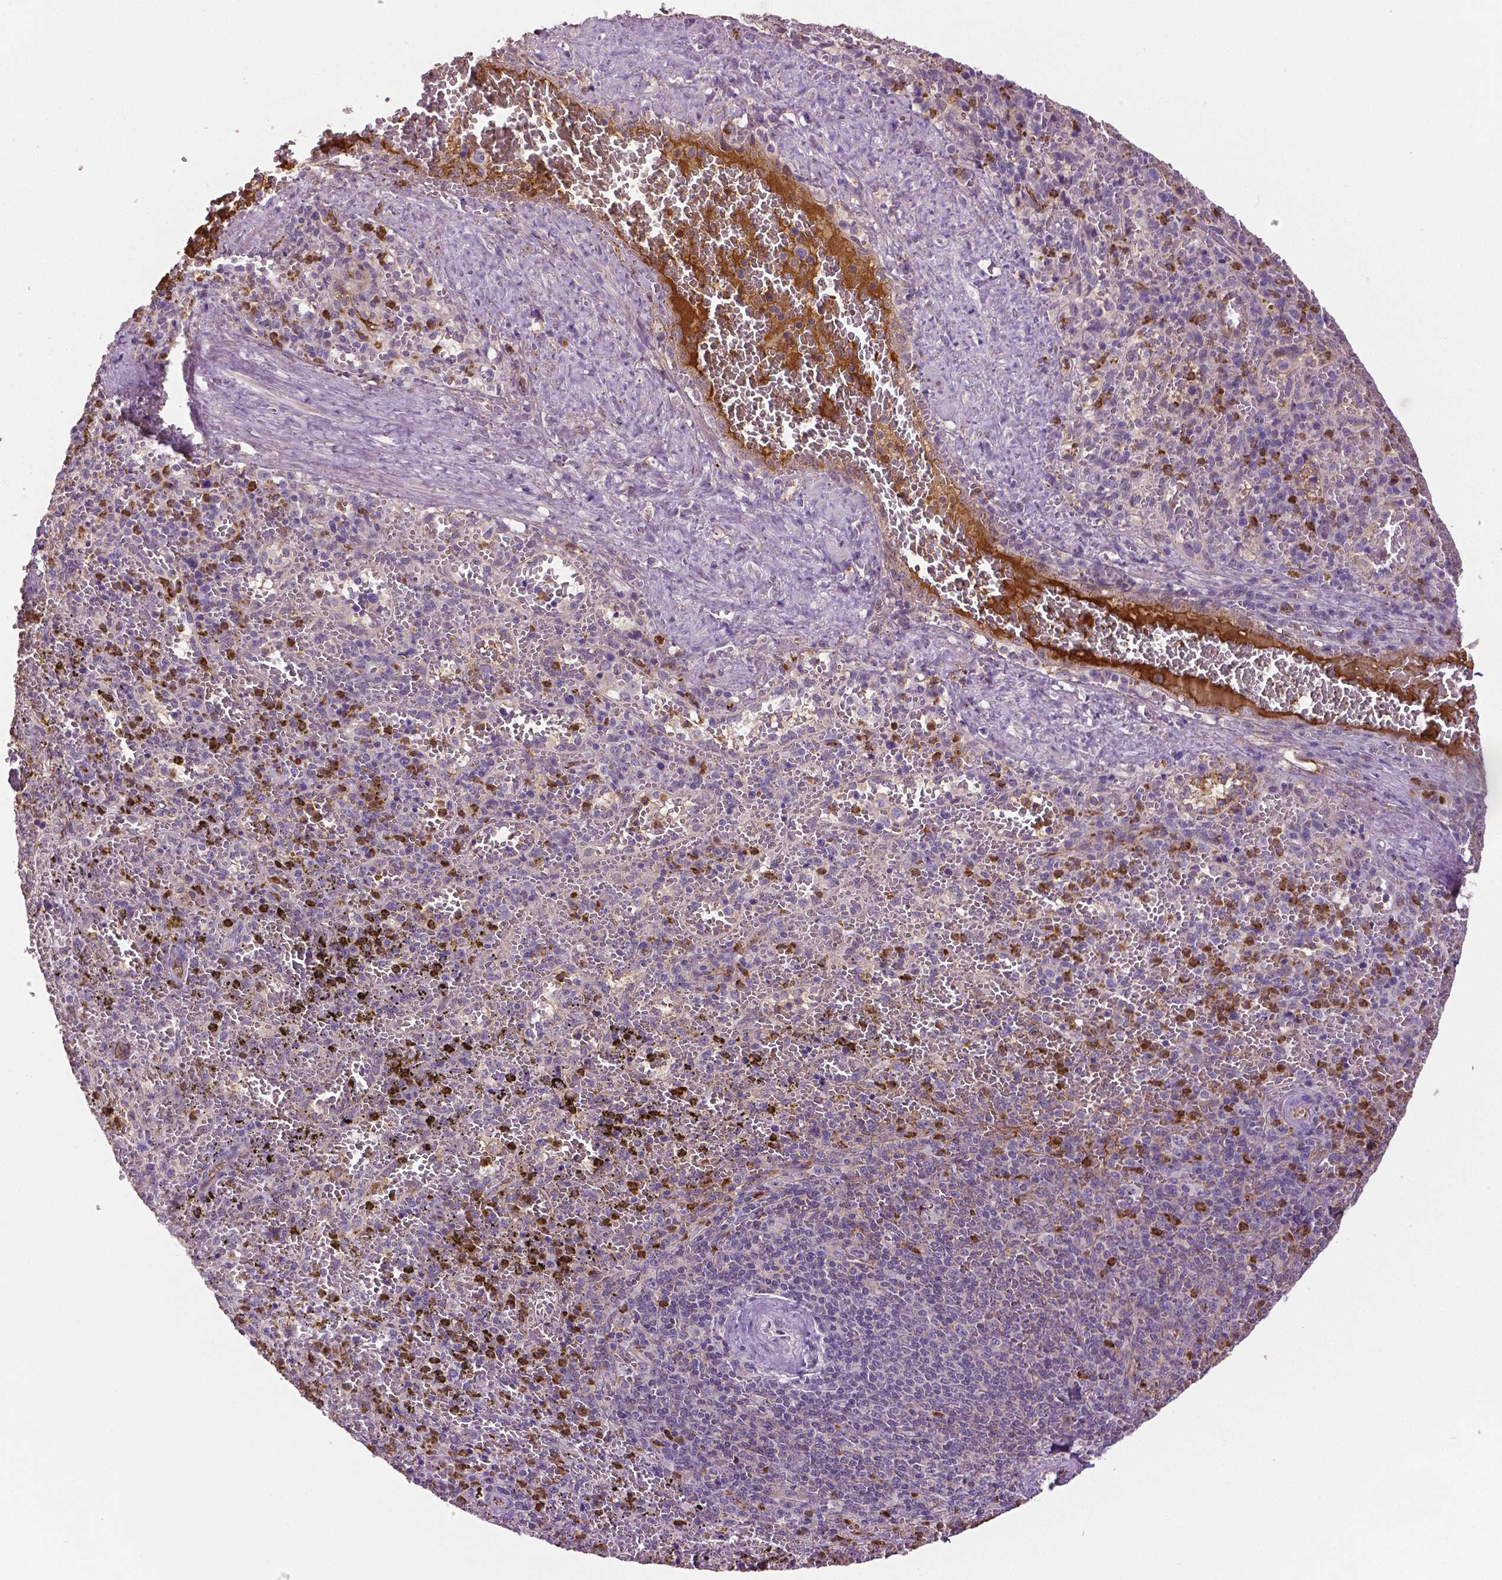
{"staining": {"intensity": "strong", "quantity": "25%-75%", "location": "cytoplasmic/membranous"}, "tissue": "spleen", "cell_type": "Cells in red pulp", "image_type": "normal", "snomed": [{"axis": "morphology", "description": "Normal tissue, NOS"}, {"axis": "topography", "description": "Spleen"}], "caption": "A histopathology image of human spleen stained for a protein demonstrates strong cytoplasmic/membranous brown staining in cells in red pulp.", "gene": "PTPN5", "patient": {"sex": "female", "age": 50}}